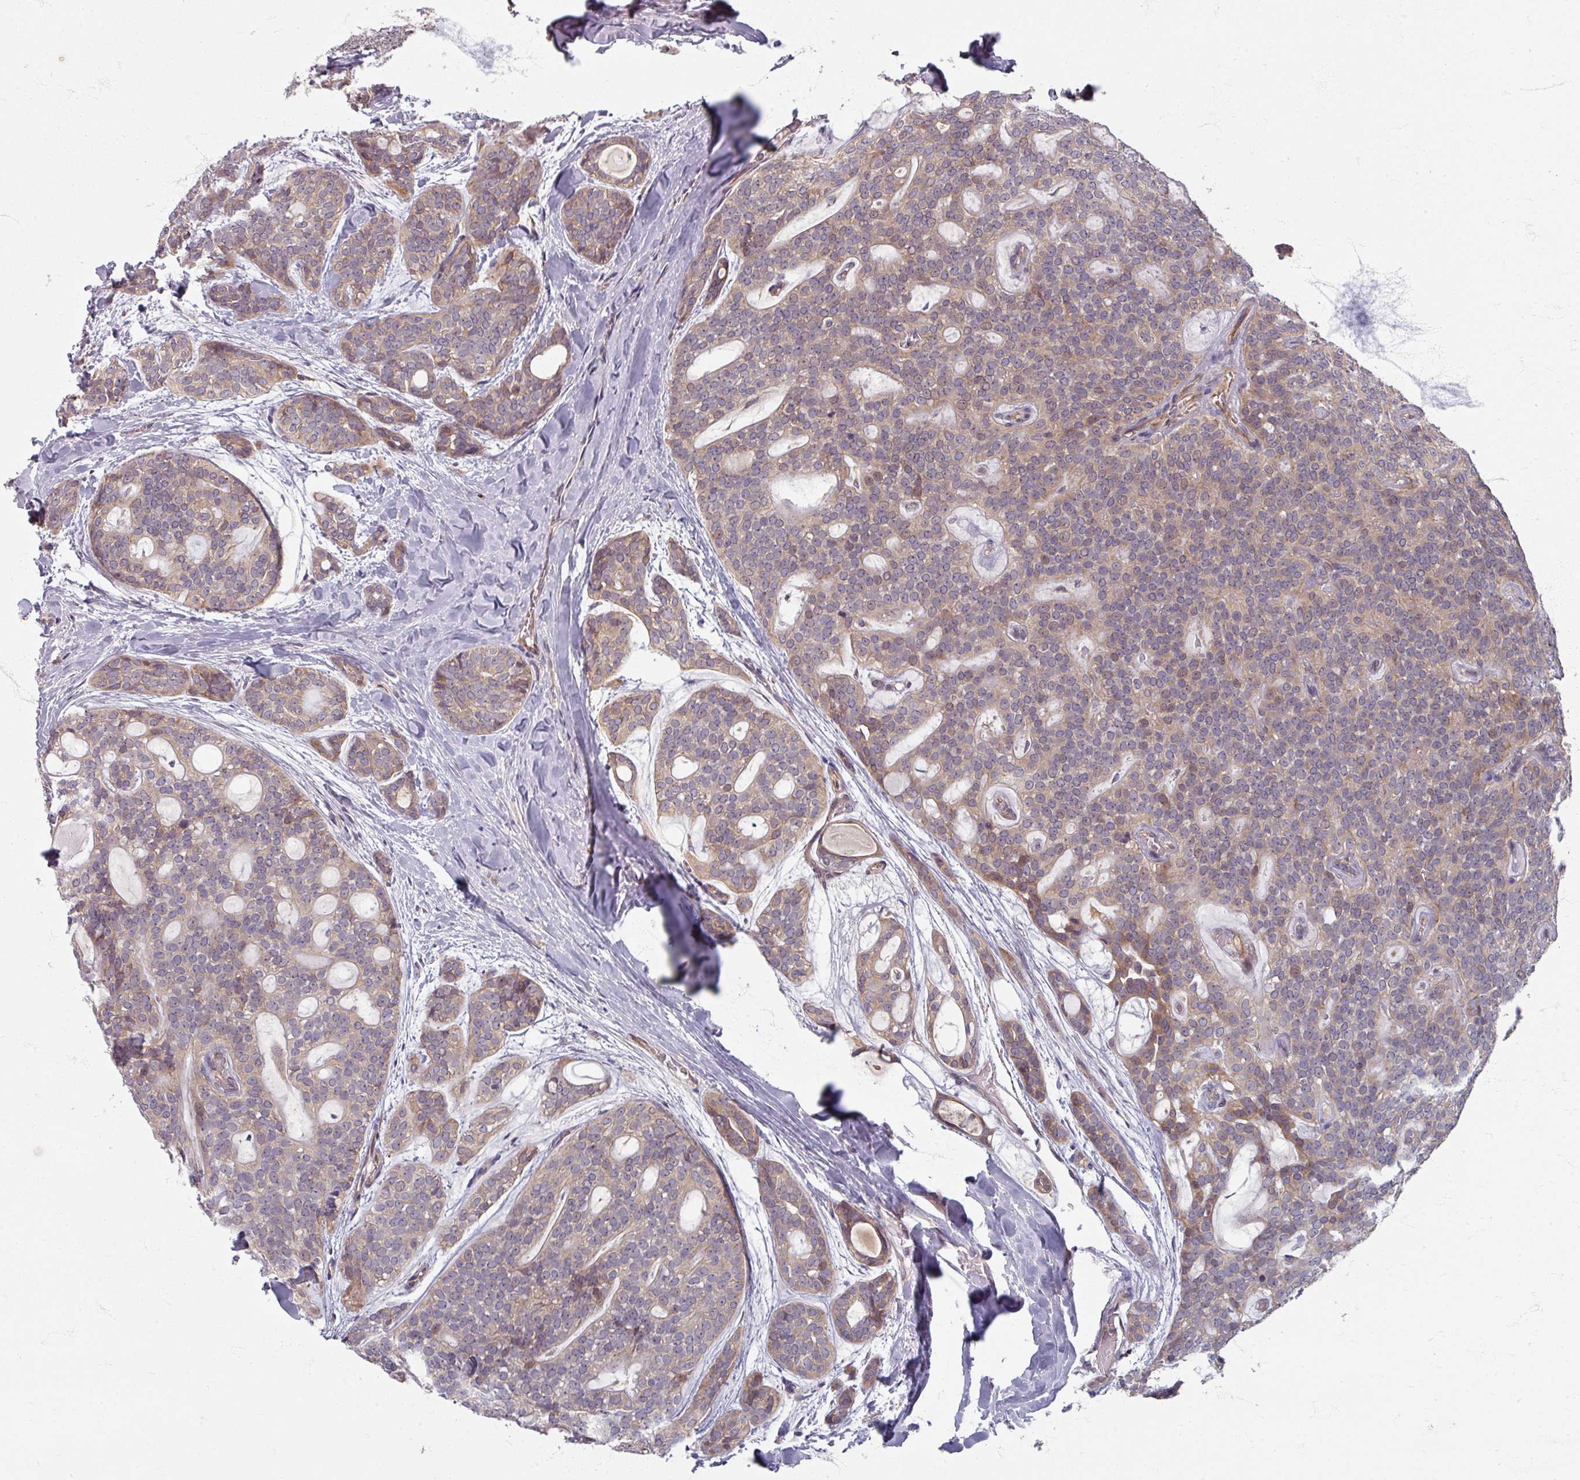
{"staining": {"intensity": "weak", "quantity": ">75%", "location": "cytoplasmic/membranous"}, "tissue": "head and neck cancer", "cell_type": "Tumor cells", "image_type": "cancer", "snomed": [{"axis": "morphology", "description": "Adenocarcinoma, NOS"}, {"axis": "topography", "description": "Head-Neck"}], "caption": "This is an image of immunohistochemistry (IHC) staining of head and neck adenocarcinoma, which shows weak staining in the cytoplasmic/membranous of tumor cells.", "gene": "STAM", "patient": {"sex": "male", "age": 66}}